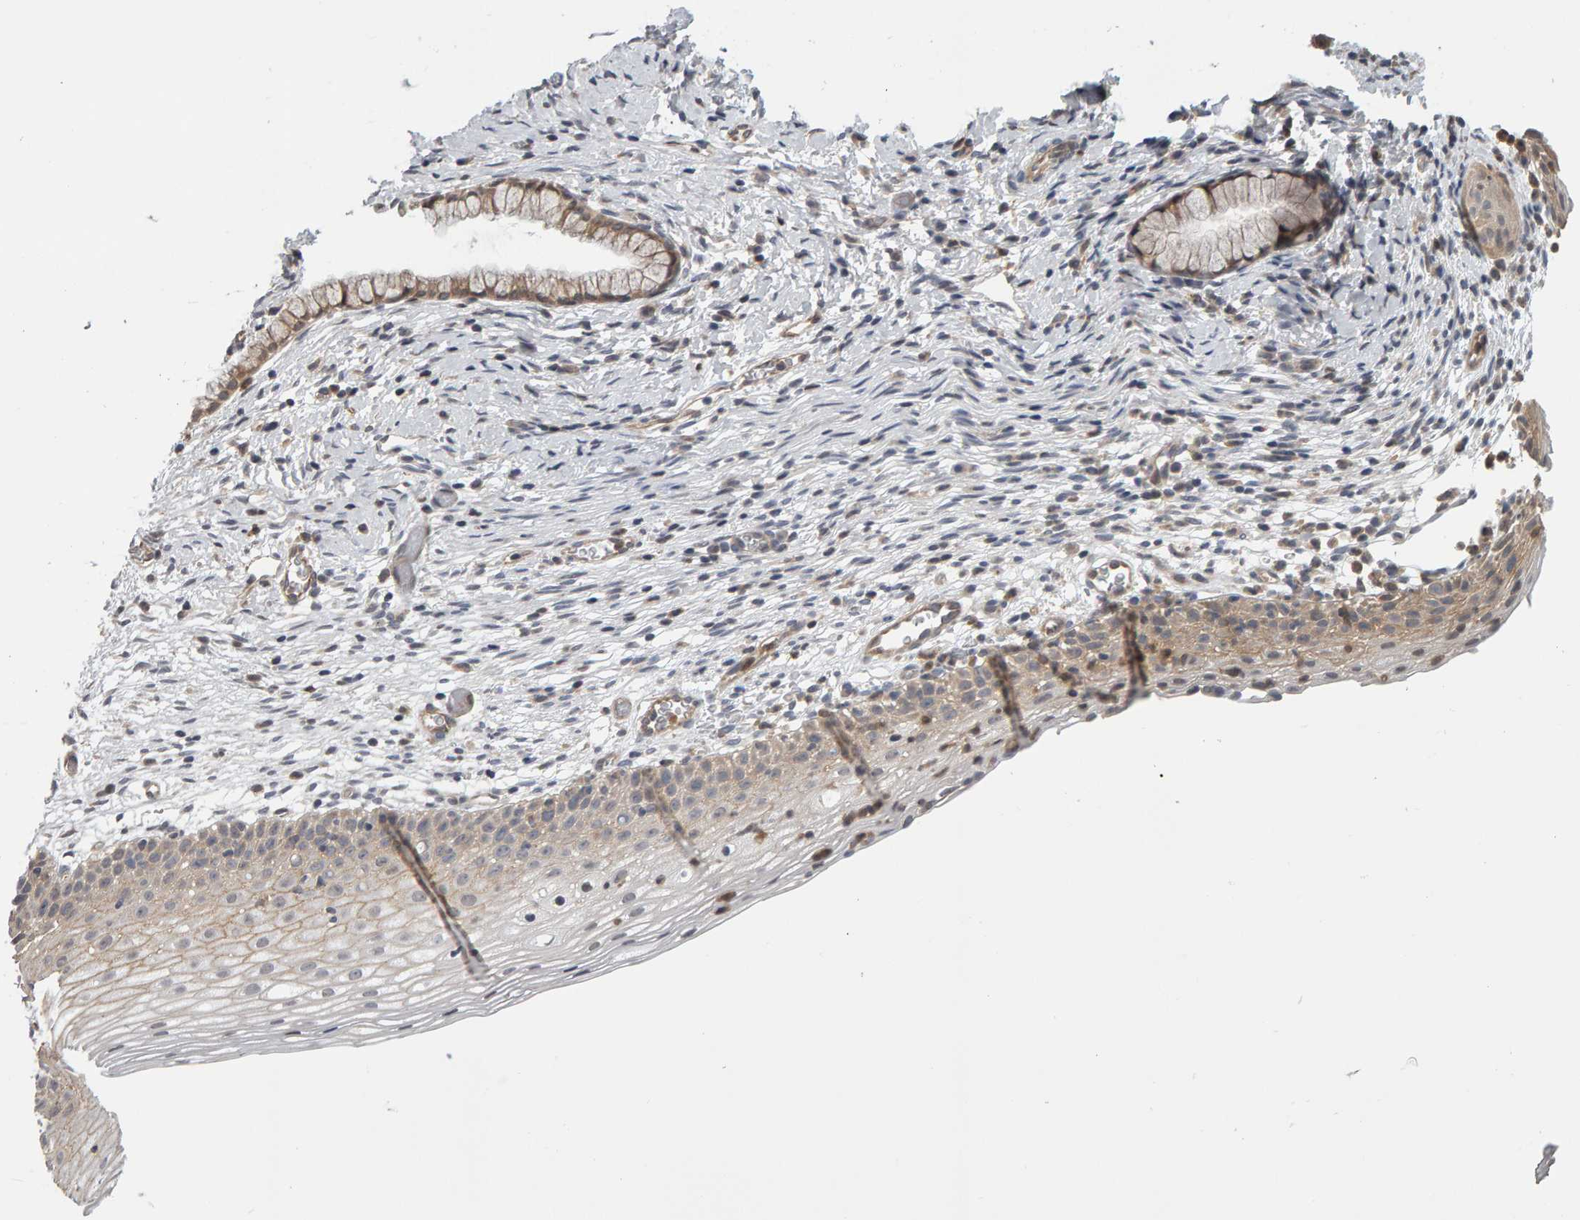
{"staining": {"intensity": "weak", "quantity": "<25%", "location": "cytoplasmic/membranous"}, "tissue": "cervix", "cell_type": "Glandular cells", "image_type": "normal", "snomed": [{"axis": "morphology", "description": "Normal tissue, NOS"}, {"axis": "topography", "description": "Cervix"}], "caption": "Immunohistochemistry (IHC) of benign human cervix reveals no positivity in glandular cells. (DAB (3,3'-diaminobenzidine) immunohistochemistry, high magnification).", "gene": "MSRA", "patient": {"sex": "female", "age": 72}}